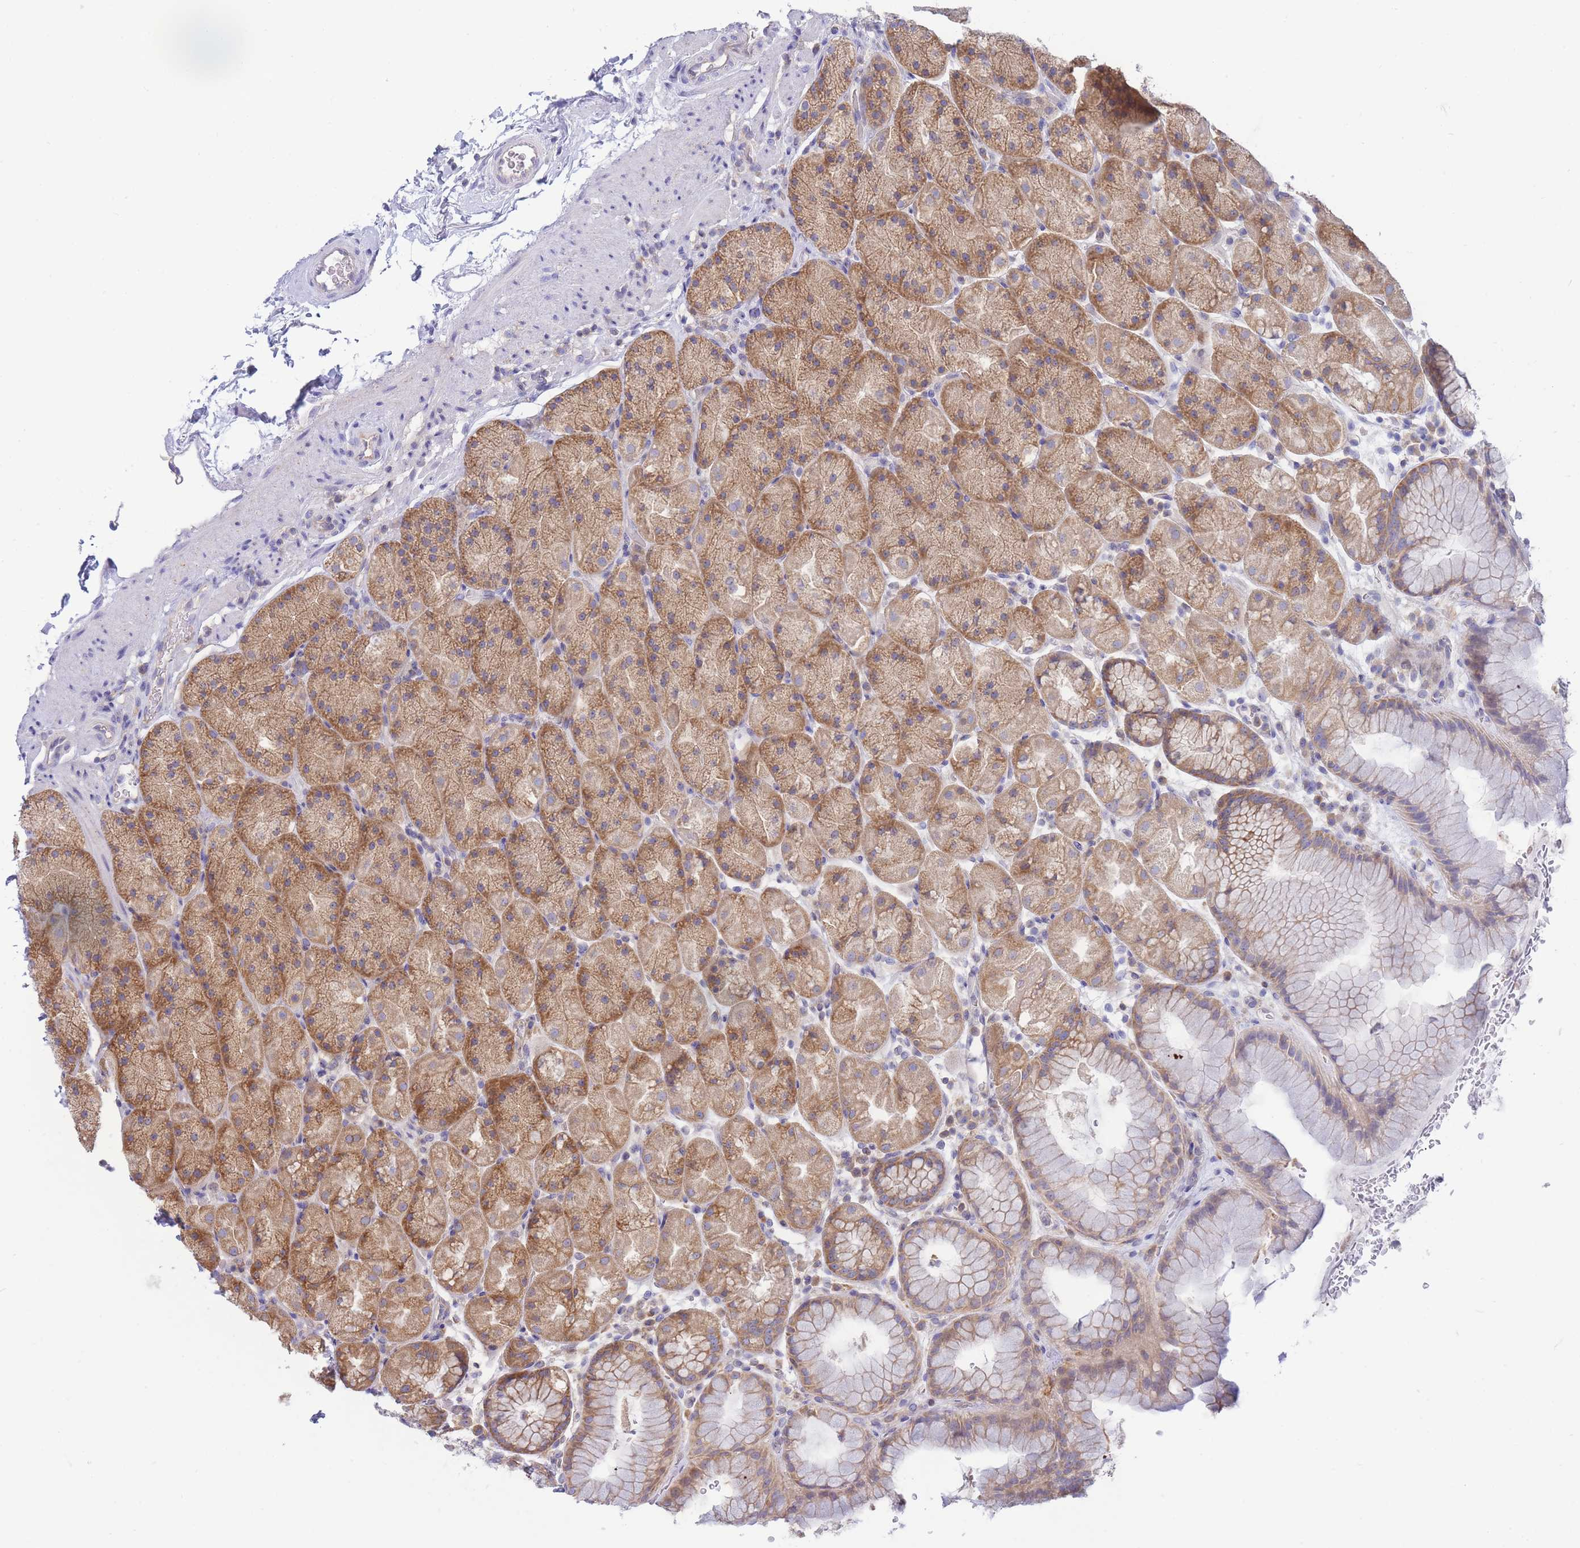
{"staining": {"intensity": "moderate", "quantity": ">75%", "location": "cytoplasmic/membranous"}, "tissue": "stomach", "cell_type": "Glandular cells", "image_type": "normal", "snomed": [{"axis": "morphology", "description": "Normal tissue, NOS"}, {"axis": "topography", "description": "Stomach, upper"}, {"axis": "topography", "description": "Stomach, lower"}], "caption": "Protein staining of benign stomach exhibits moderate cytoplasmic/membranous staining in approximately >75% of glandular cells. (IHC, brightfield microscopy, high magnification).", "gene": "SH2B2", "patient": {"sex": "male", "age": 67}}